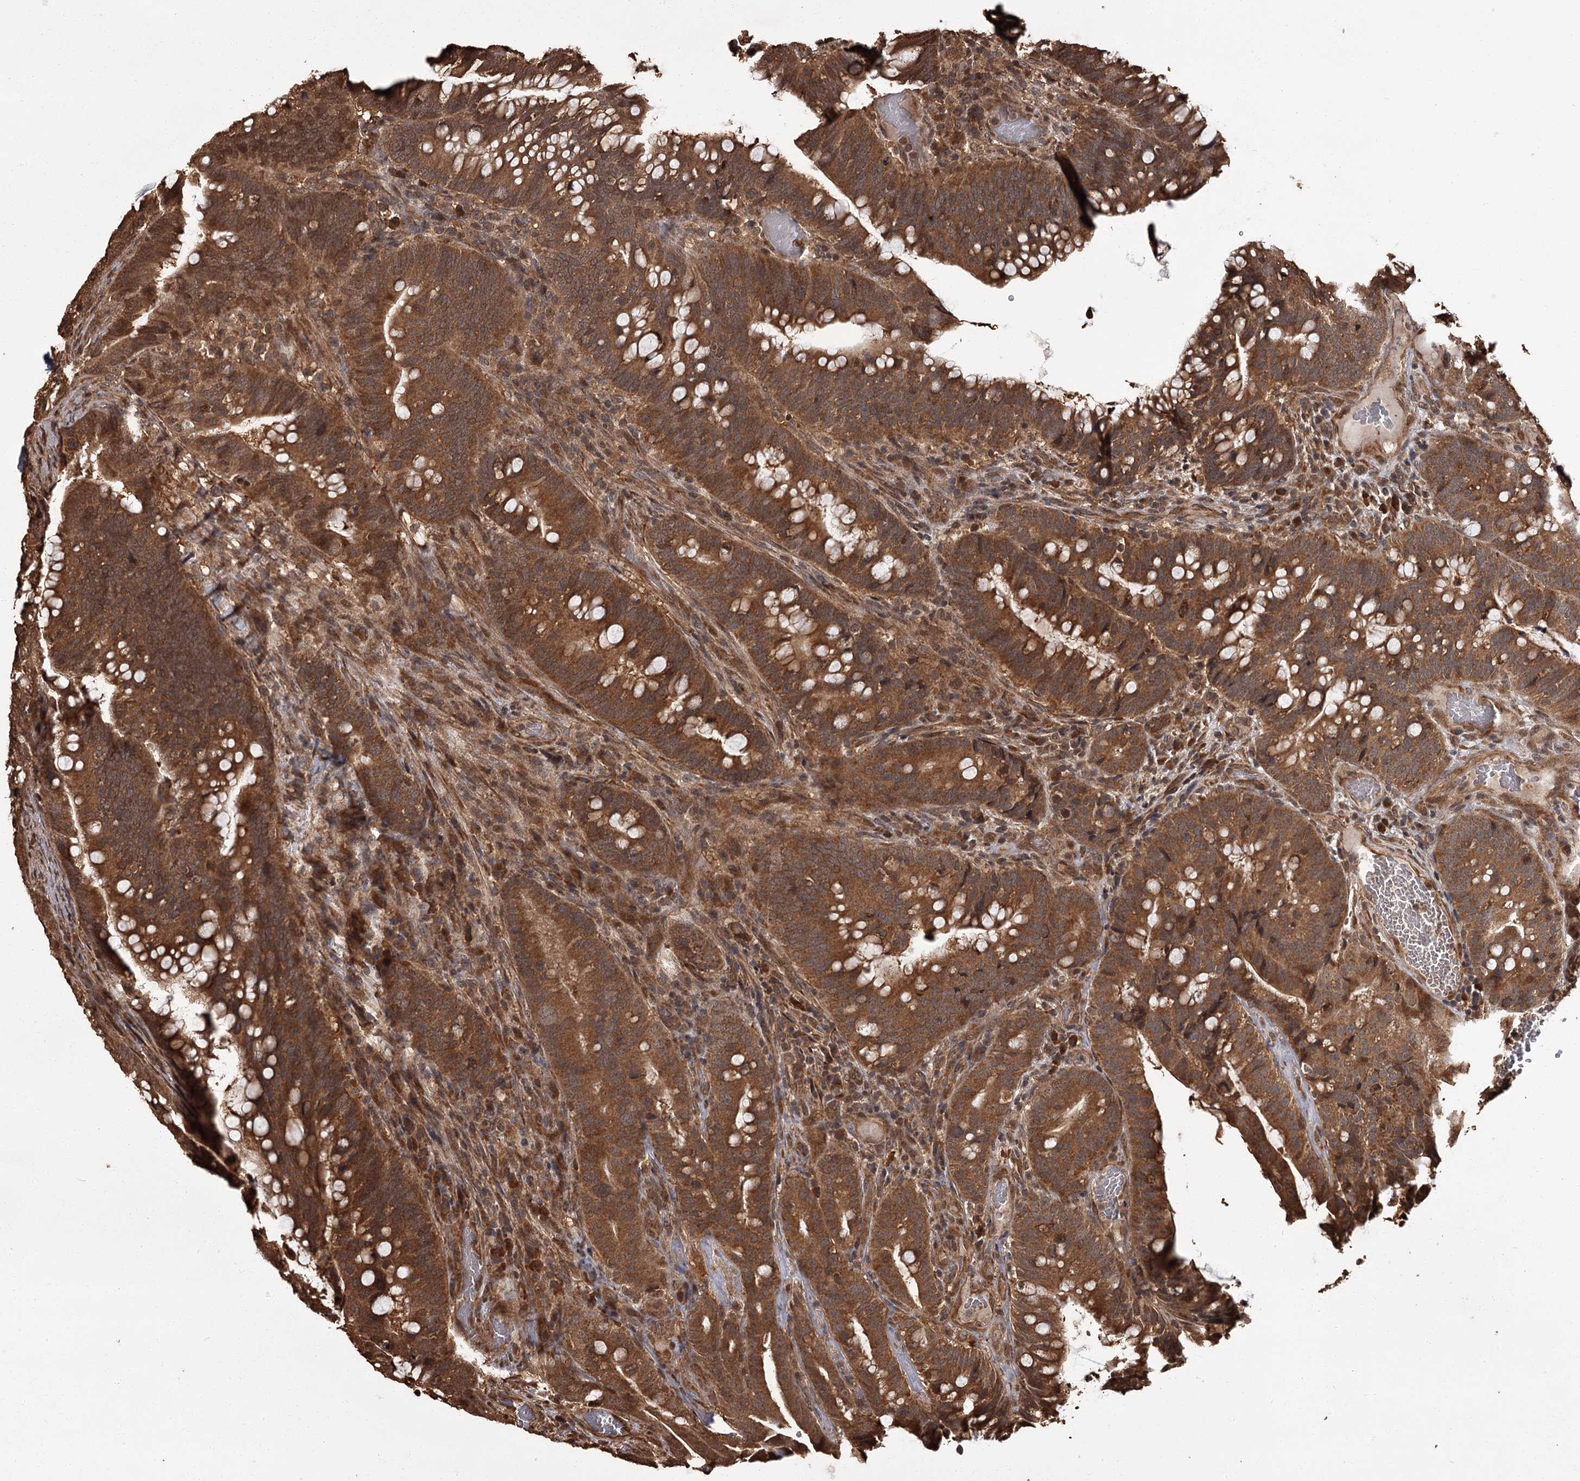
{"staining": {"intensity": "strong", "quantity": ">75%", "location": "cytoplasmic/membranous"}, "tissue": "colorectal cancer", "cell_type": "Tumor cells", "image_type": "cancer", "snomed": [{"axis": "morphology", "description": "Adenocarcinoma, NOS"}, {"axis": "topography", "description": "Colon"}], "caption": "This is an image of IHC staining of colorectal adenocarcinoma, which shows strong positivity in the cytoplasmic/membranous of tumor cells.", "gene": "NPRL2", "patient": {"sex": "female", "age": 66}}